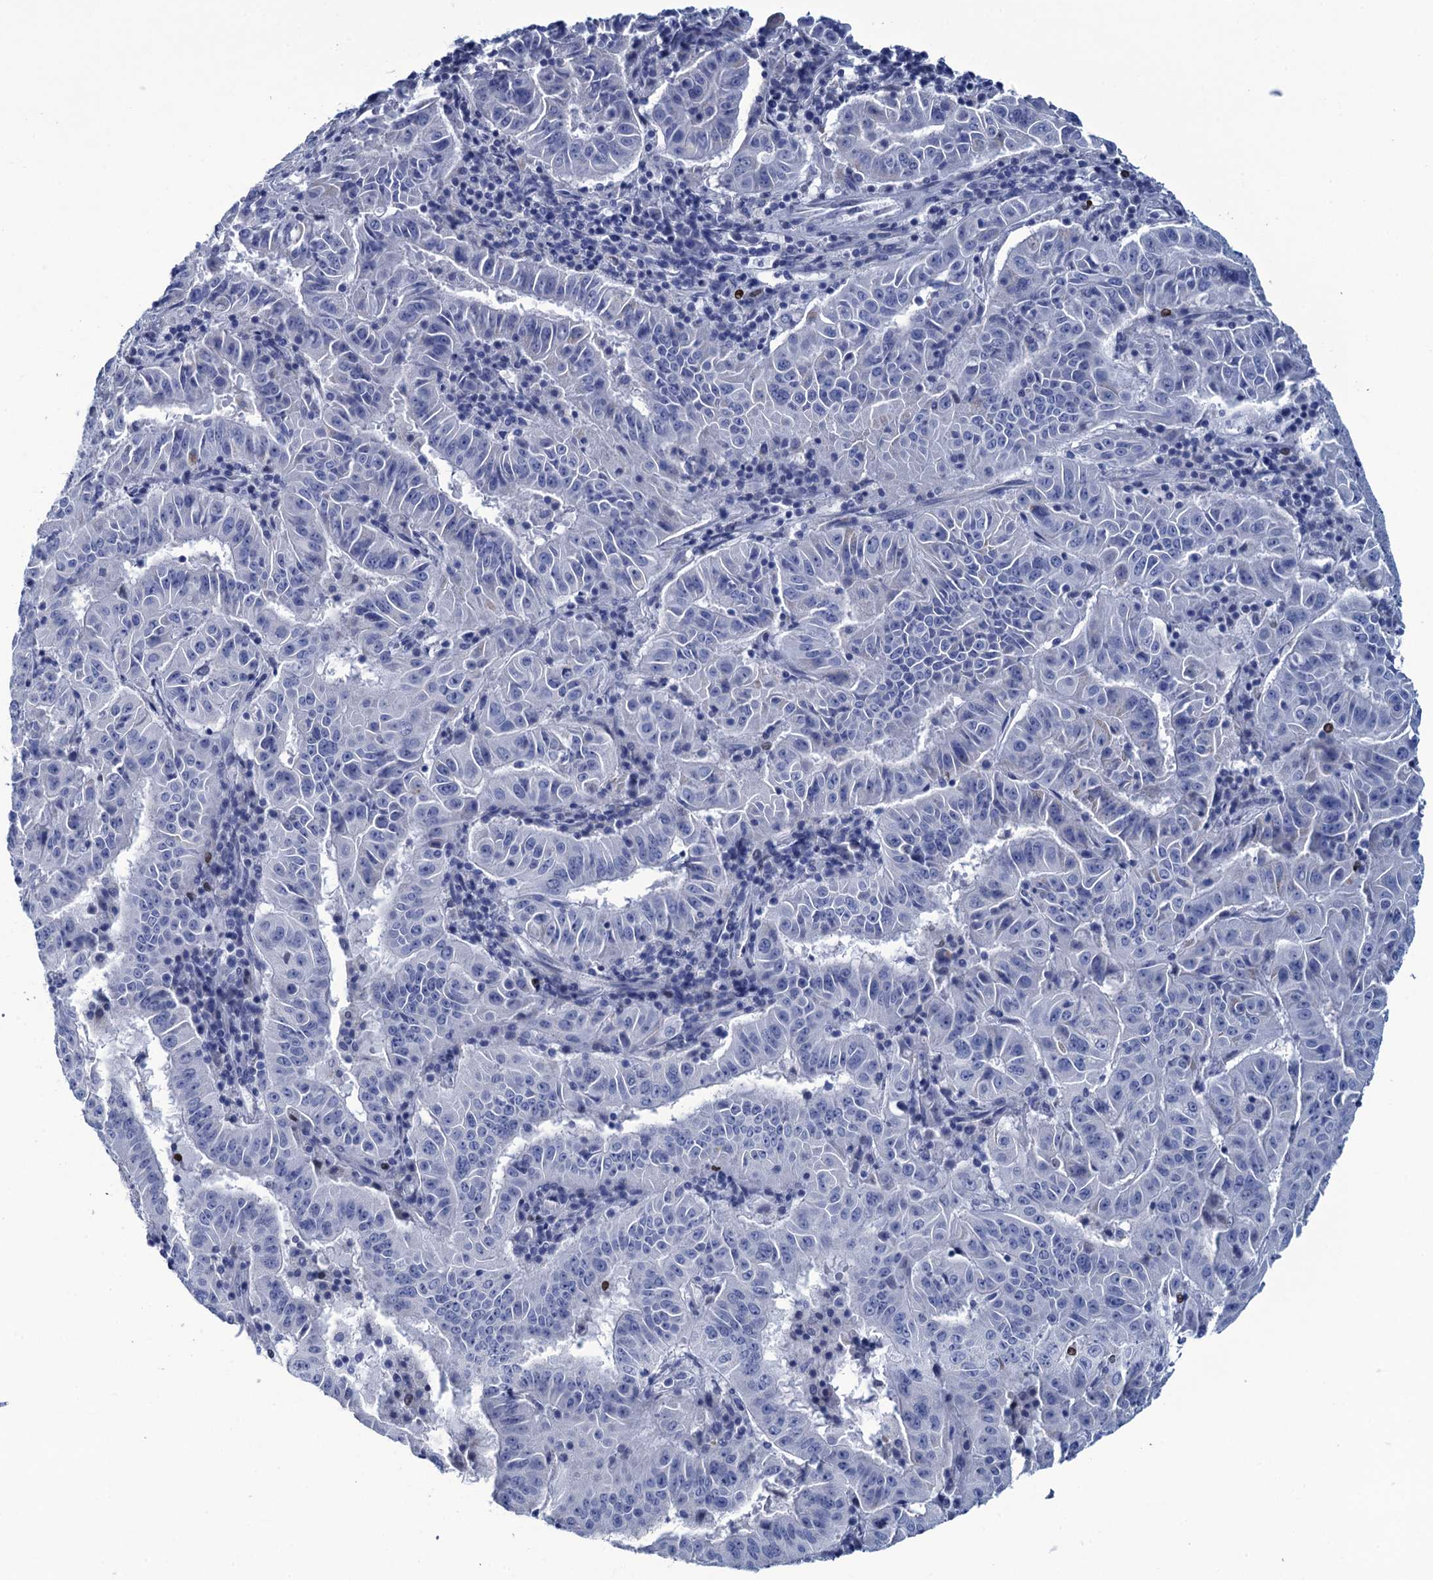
{"staining": {"intensity": "negative", "quantity": "none", "location": "none"}, "tissue": "pancreatic cancer", "cell_type": "Tumor cells", "image_type": "cancer", "snomed": [{"axis": "morphology", "description": "Adenocarcinoma, NOS"}, {"axis": "topography", "description": "Pancreas"}], "caption": "High power microscopy micrograph of an immunohistochemistry histopathology image of pancreatic adenocarcinoma, revealing no significant positivity in tumor cells.", "gene": "RHCG", "patient": {"sex": "male", "age": 63}}